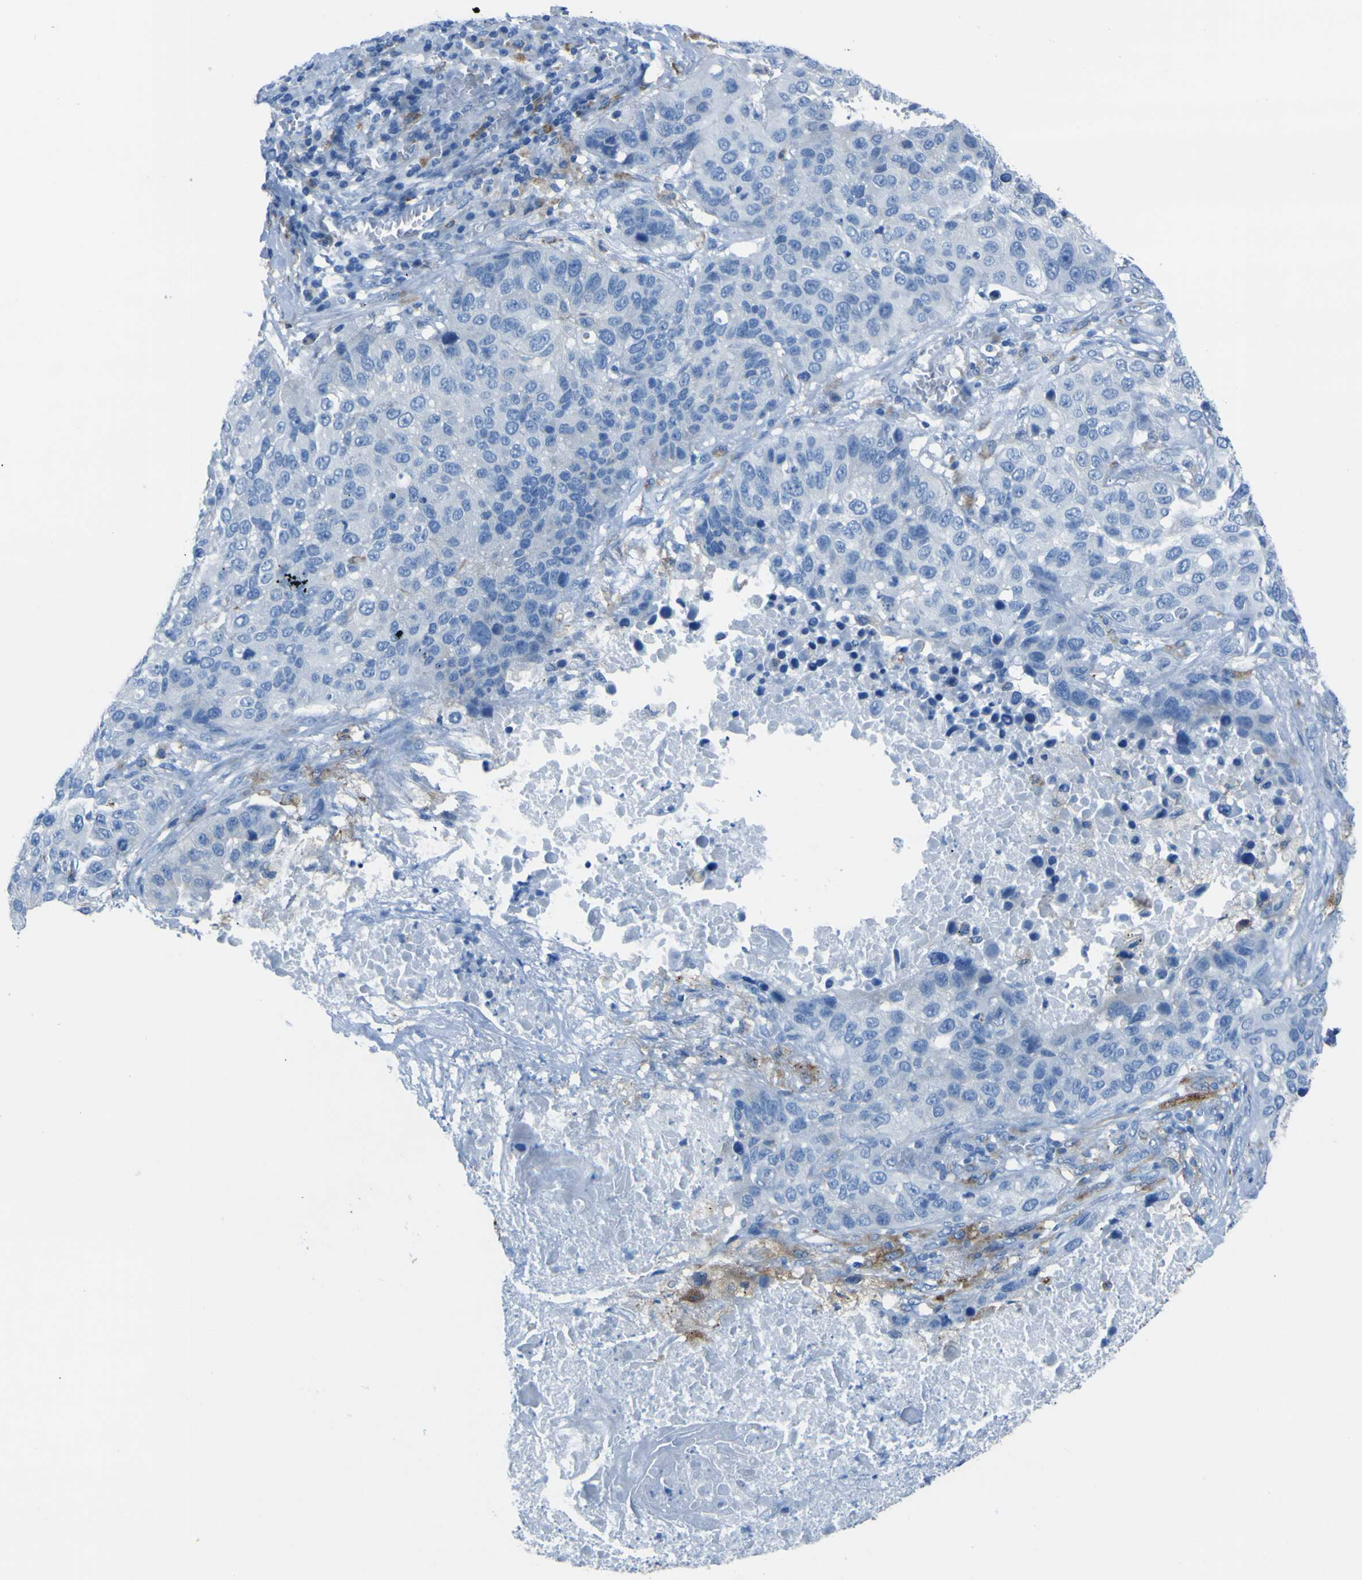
{"staining": {"intensity": "weak", "quantity": "<25%", "location": "cytoplasmic/membranous"}, "tissue": "lung cancer", "cell_type": "Tumor cells", "image_type": "cancer", "snomed": [{"axis": "morphology", "description": "Squamous cell carcinoma, NOS"}, {"axis": "topography", "description": "Lung"}], "caption": "Human squamous cell carcinoma (lung) stained for a protein using immunohistochemistry (IHC) reveals no staining in tumor cells.", "gene": "ACSL1", "patient": {"sex": "male", "age": 57}}